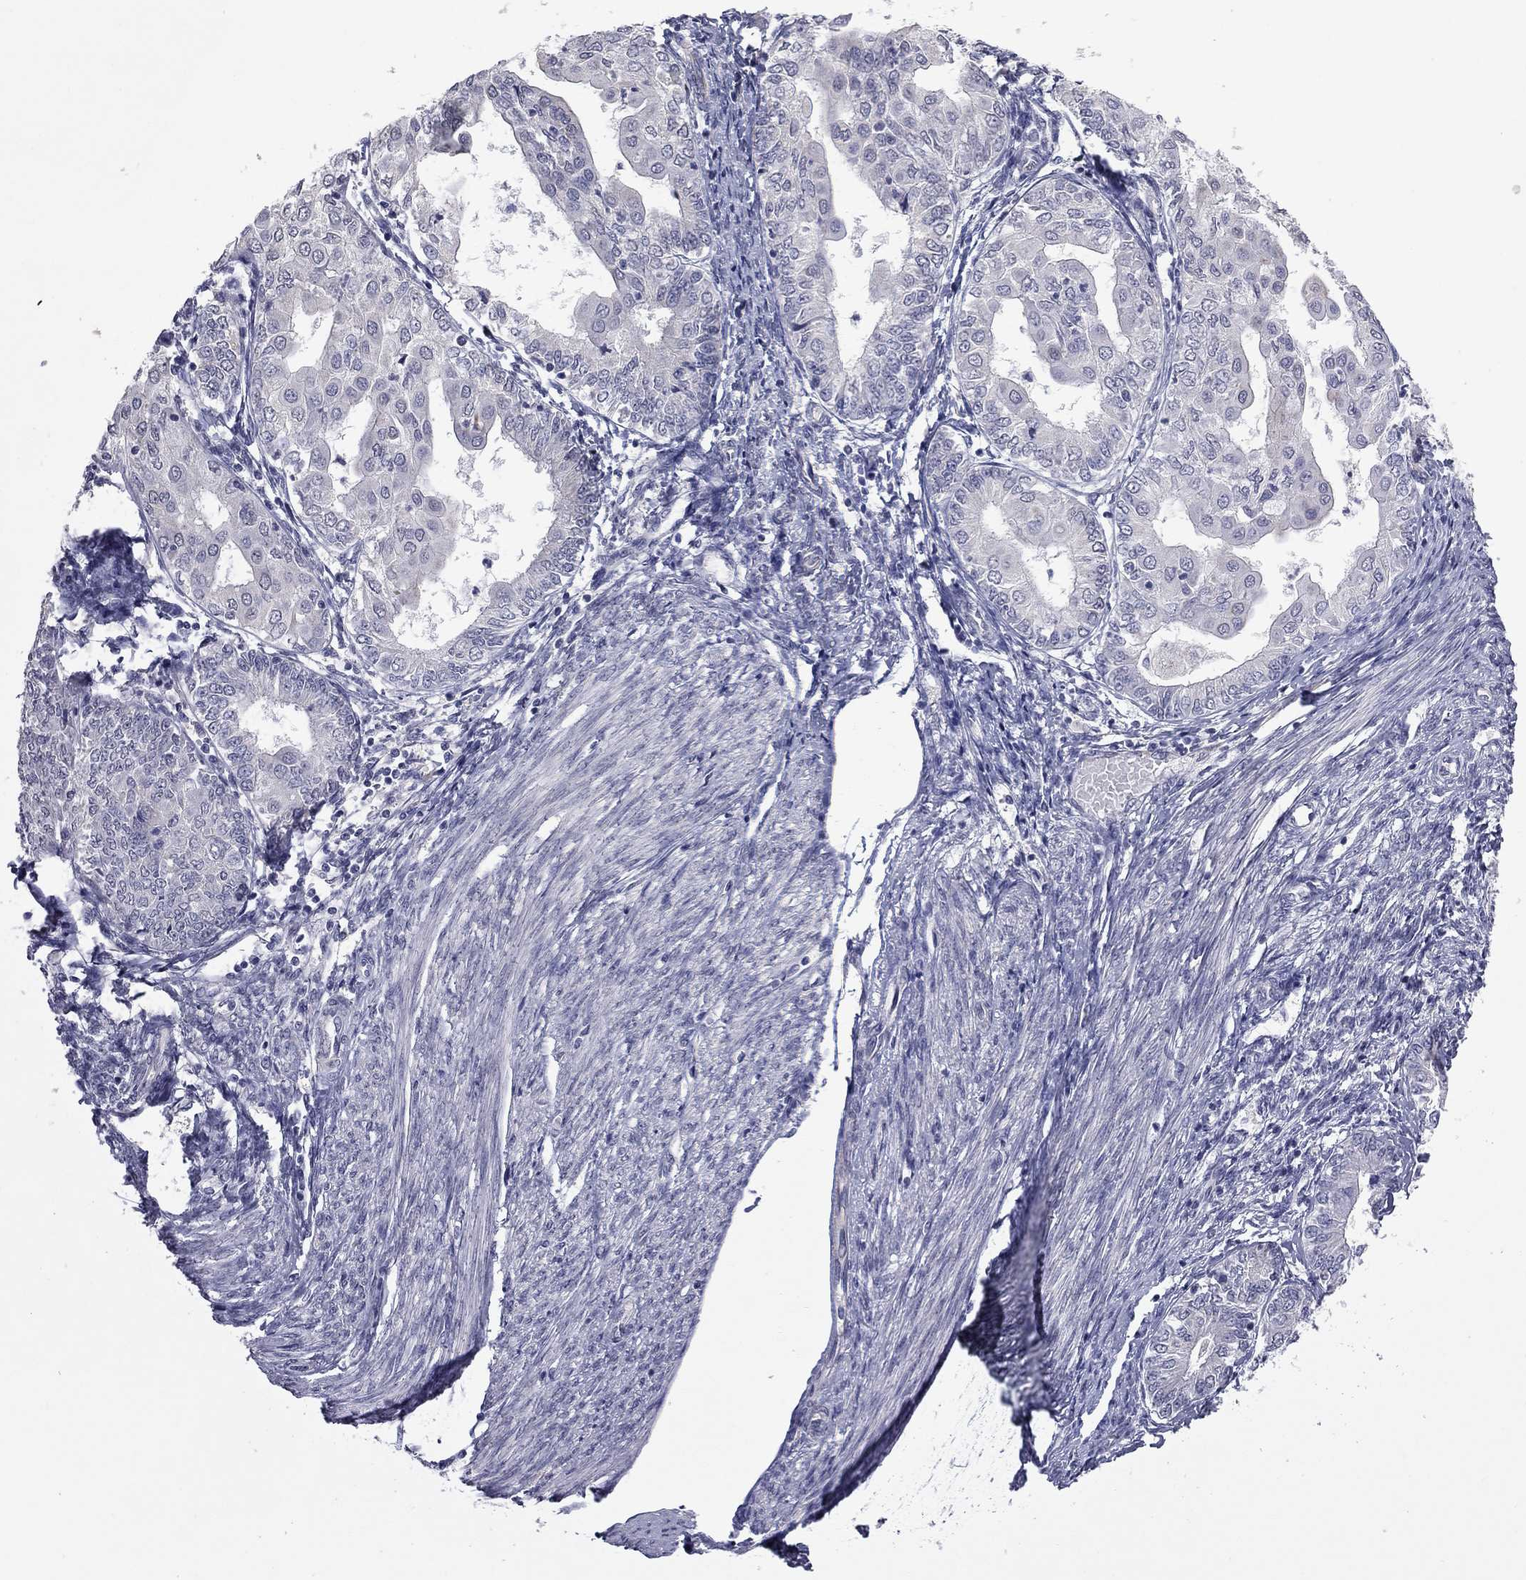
{"staining": {"intensity": "negative", "quantity": "none", "location": "none"}, "tissue": "endometrial cancer", "cell_type": "Tumor cells", "image_type": "cancer", "snomed": [{"axis": "morphology", "description": "Adenocarcinoma, NOS"}, {"axis": "topography", "description": "Endometrium"}], "caption": "This photomicrograph is of endometrial adenocarcinoma stained with immunohistochemistry (IHC) to label a protein in brown with the nuclei are counter-stained blue. There is no expression in tumor cells.", "gene": "PRRT2", "patient": {"sex": "female", "age": 68}}